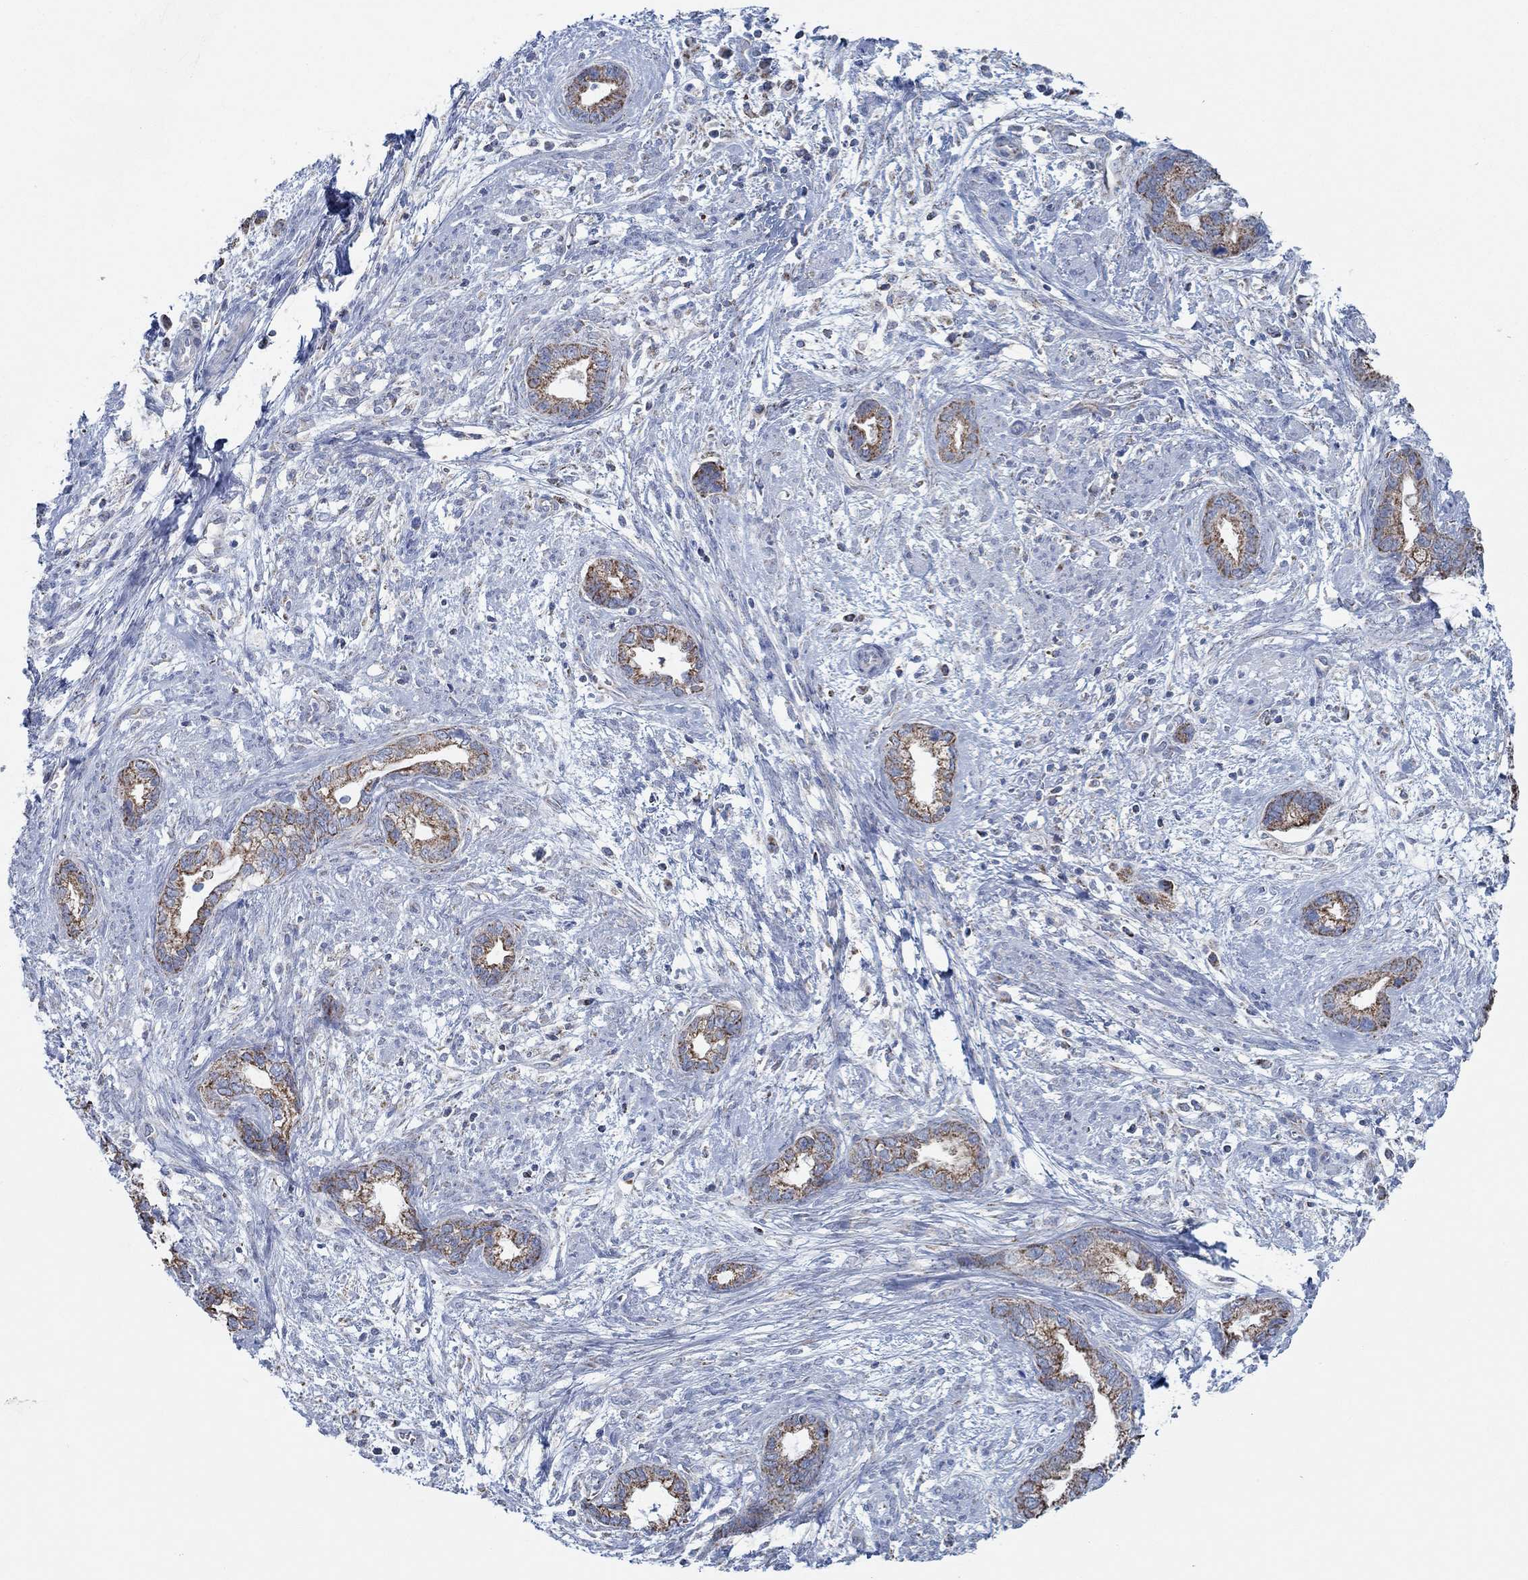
{"staining": {"intensity": "strong", "quantity": "25%-75%", "location": "cytoplasmic/membranous"}, "tissue": "cervical cancer", "cell_type": "Tumor cells", "image_type": "cancer", "snomed": [{"axis": "morphology", "description": "Adenocarcinoma, NOS"}, {"axis": "topography", "description": "Cervix"}], "caption": "Protein staining by immunohistochemistry (IHC) exhibits strong cytoplasmic/membranous expression in approximately 25%-75% of tumor cells in cervical cancer (adenocarcinoma).", "gene": "GLOD5", "patient": {"sex": "female", "age": 62}}